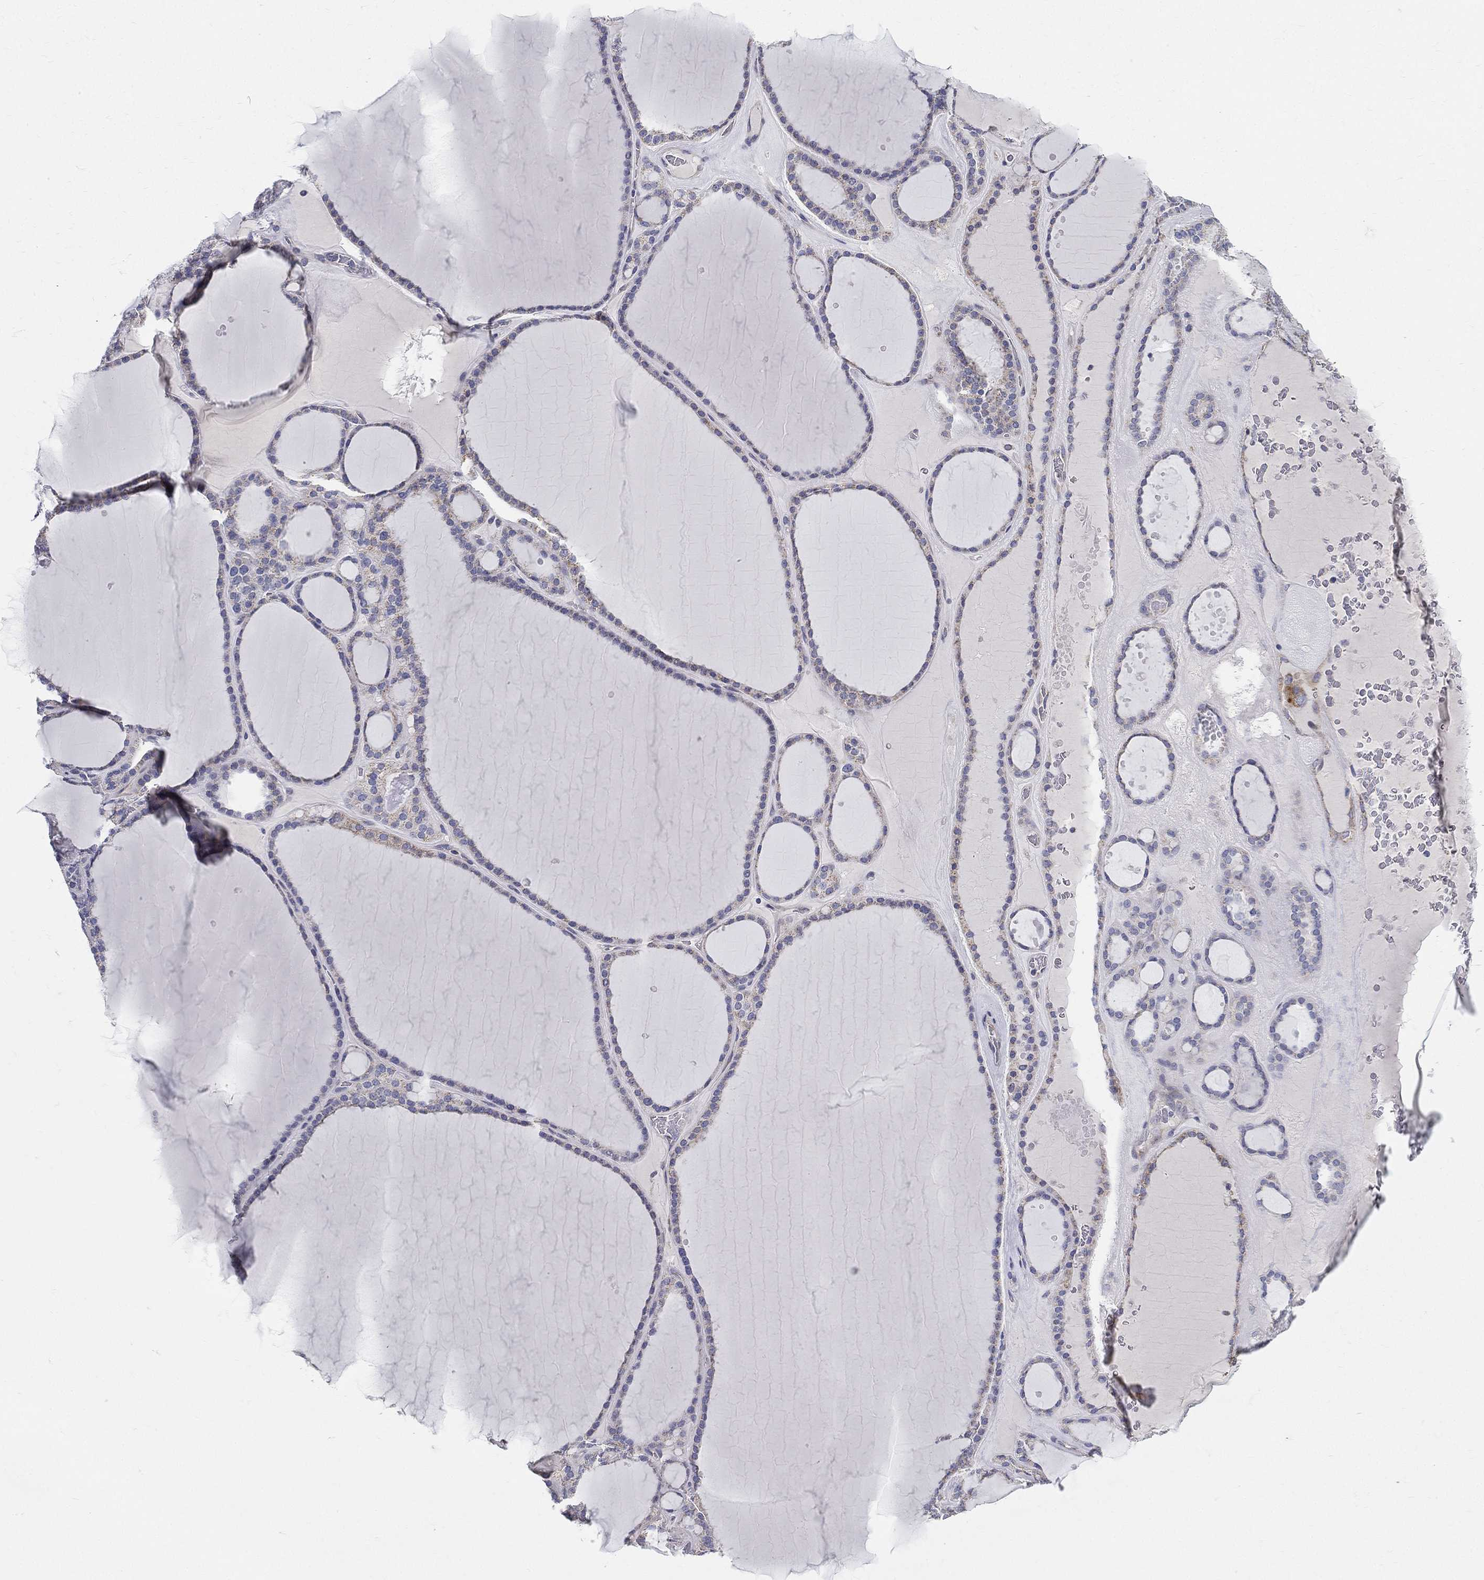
{"staining": {"intensity": "weak", "quantity": "<25%", "location": "cytoplasmic/membranous"}, "tissue": "thyroid gland", "cell_type": "Glandular cells", "image_type": "normal", "snomed": [{"axis": "morphology", "description": "Normal tissue, NOS"}, {"axis": "topography", "description": "Thyroid gland"}], "caption": "This micrograph is of normal thyroid gland stained with immunohistochemistry to label a protein in brown with the nuclei are counter-stained blue. There is no expression in glandular cells.", "gene": "PWWP3A", "patient": {"sex": "male", "age": 63}}